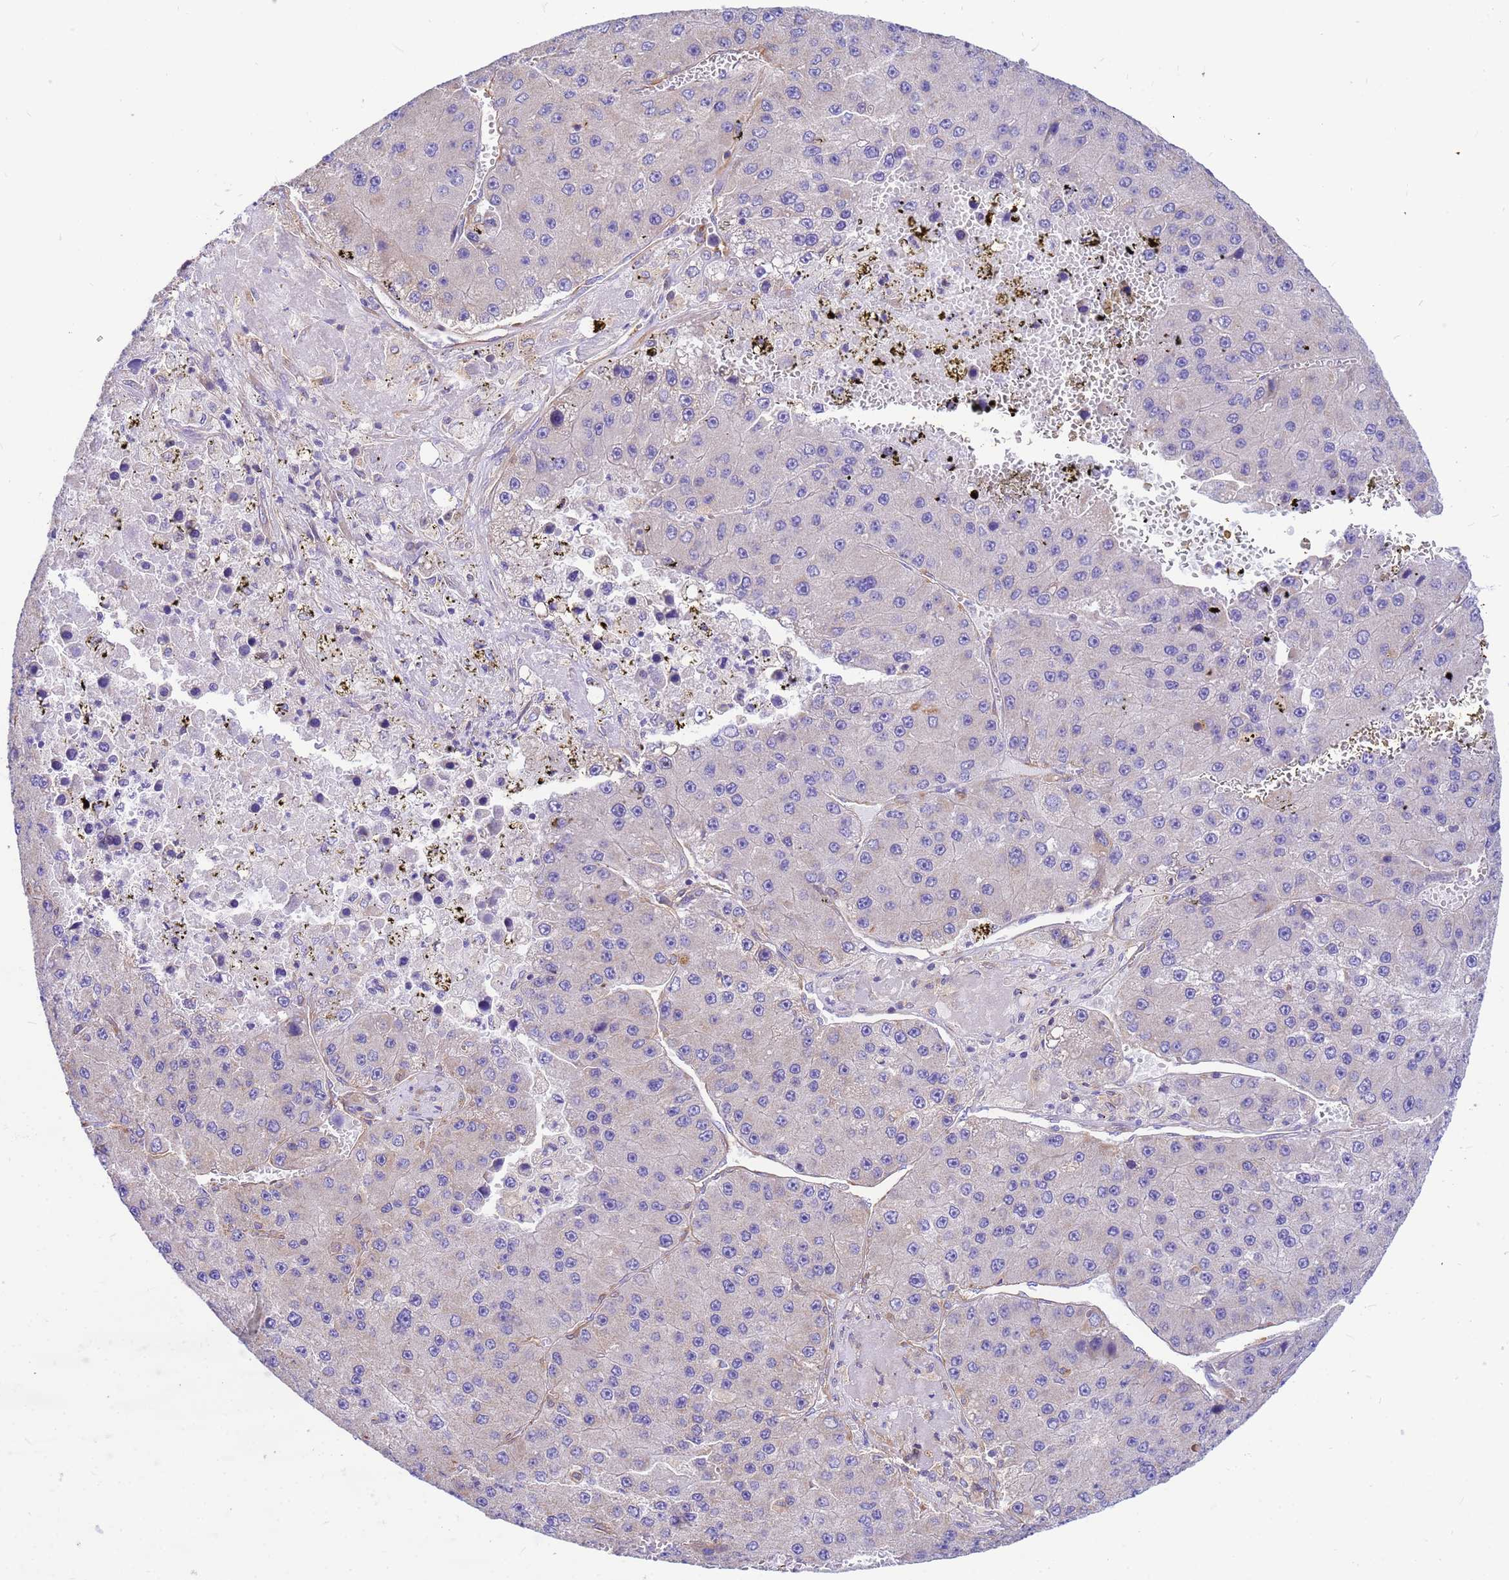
{"staining": {"intensity": "negative", "quantity": "none", "location": "none"}, "tissue": "liver cancer", "cell_type": "Tumor cells", "image_type": "cancer", "snomed": [{"axis": "morphology", "description": "Carcinoma, Hepatocellular, NOS"}, {"axis": "topography", "description": "Liver"}], "caption": "Immunohistochemistry of liver hepatocellular carcinoma shows no staining in tumor cells. (IHC, brightfield microscopy, high magnification).", "gene": "TUBB1", "patient": {"sex": "female", "age": 73}}